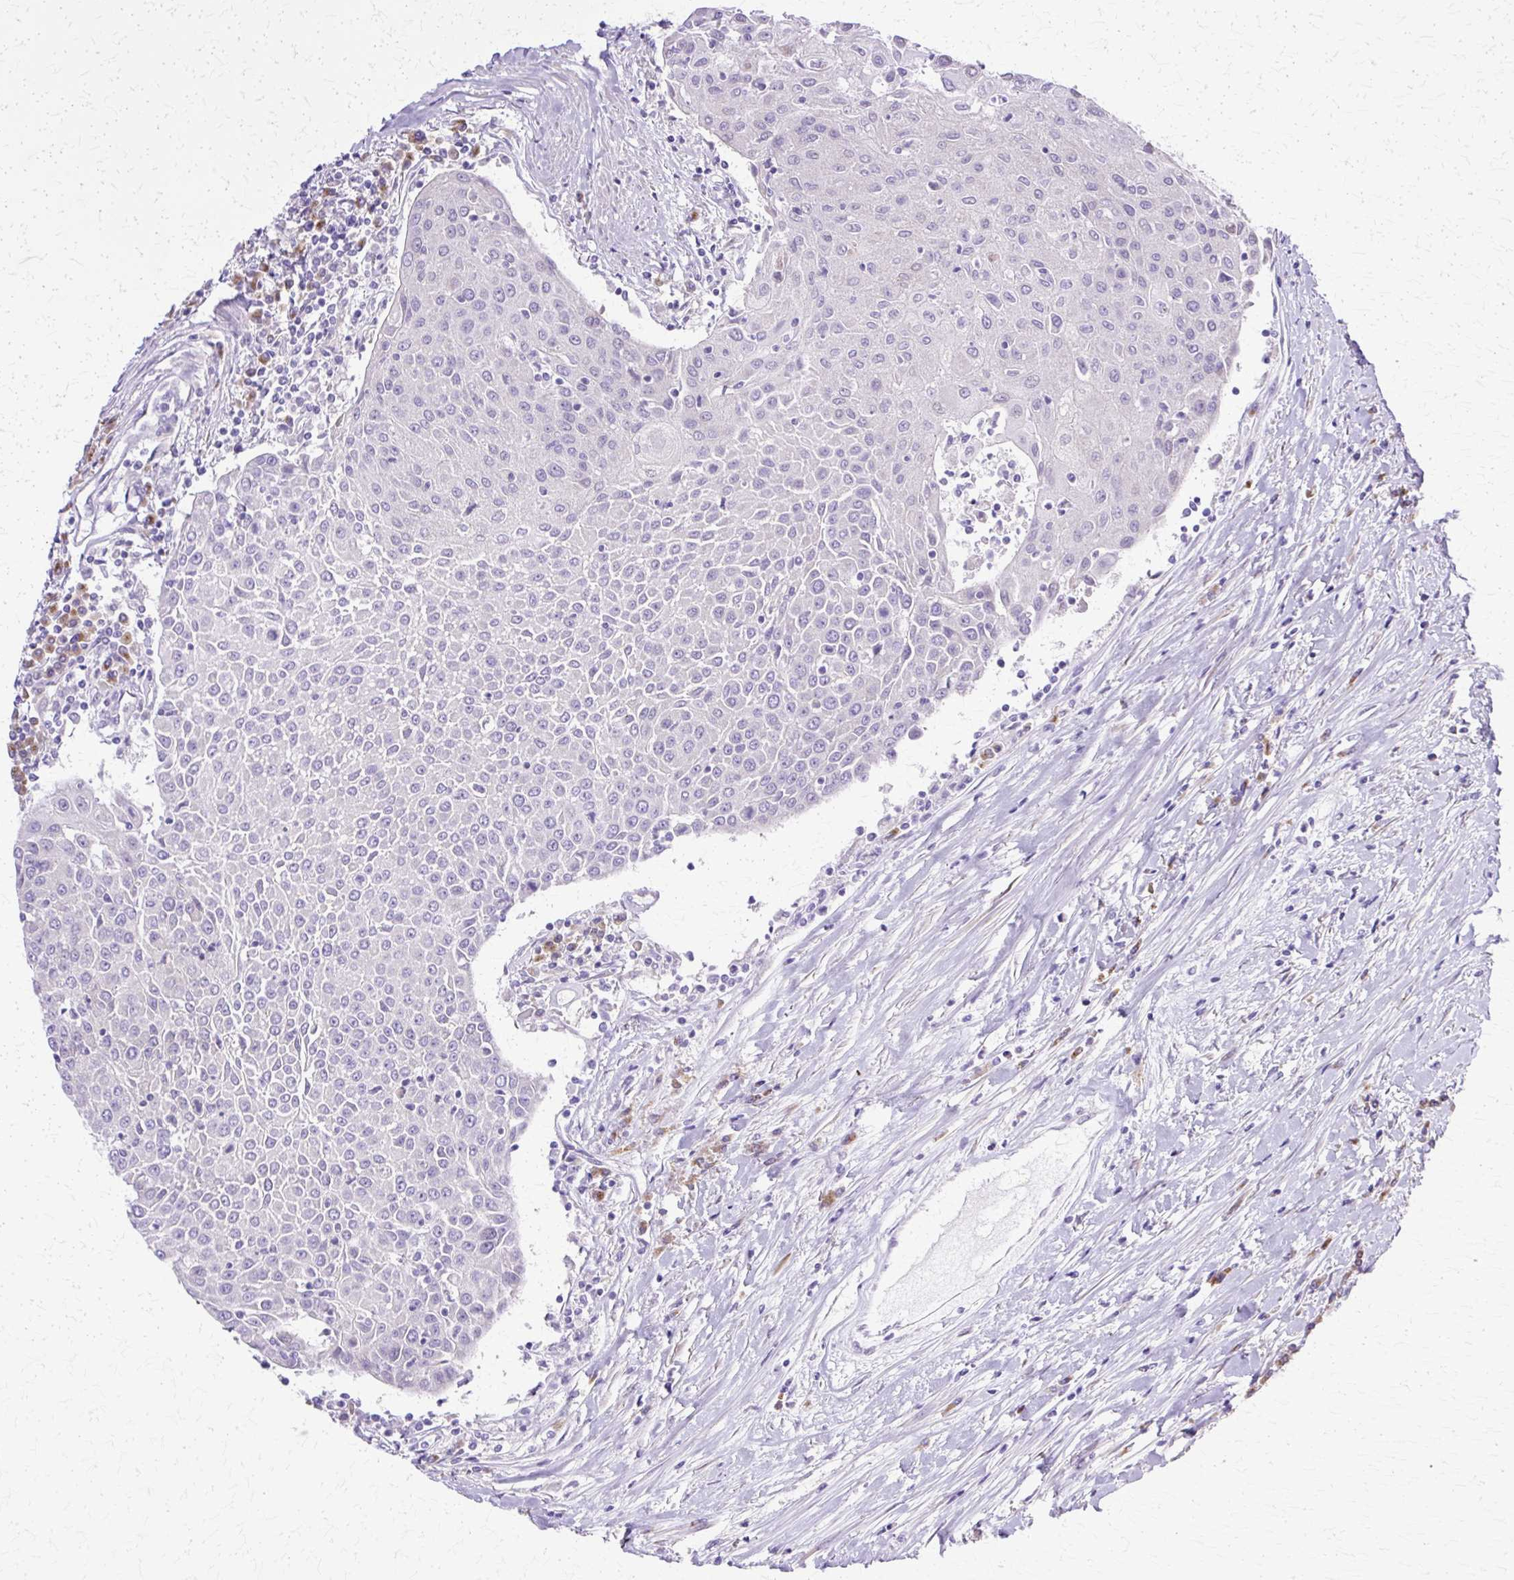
{"staining": {"intensity": "negative", "quantity": "none", "location": "none"}, "tissue": "urothelial cancer", "cell_type": "Tumor cells", "image_type": "cancer", "snomed": [{"axis": "morphology", "description": "Urothelial carcinoma, High grade"}, {"axis": "topography", "description": "Urinary bladder"}], "caption": "DAB immunohistochemical staining of urothelial cancer exhibits no significant expression in tumor cells.", "gene": "TBC1D3G", "patient": {"sex": "female", "age": 85}}